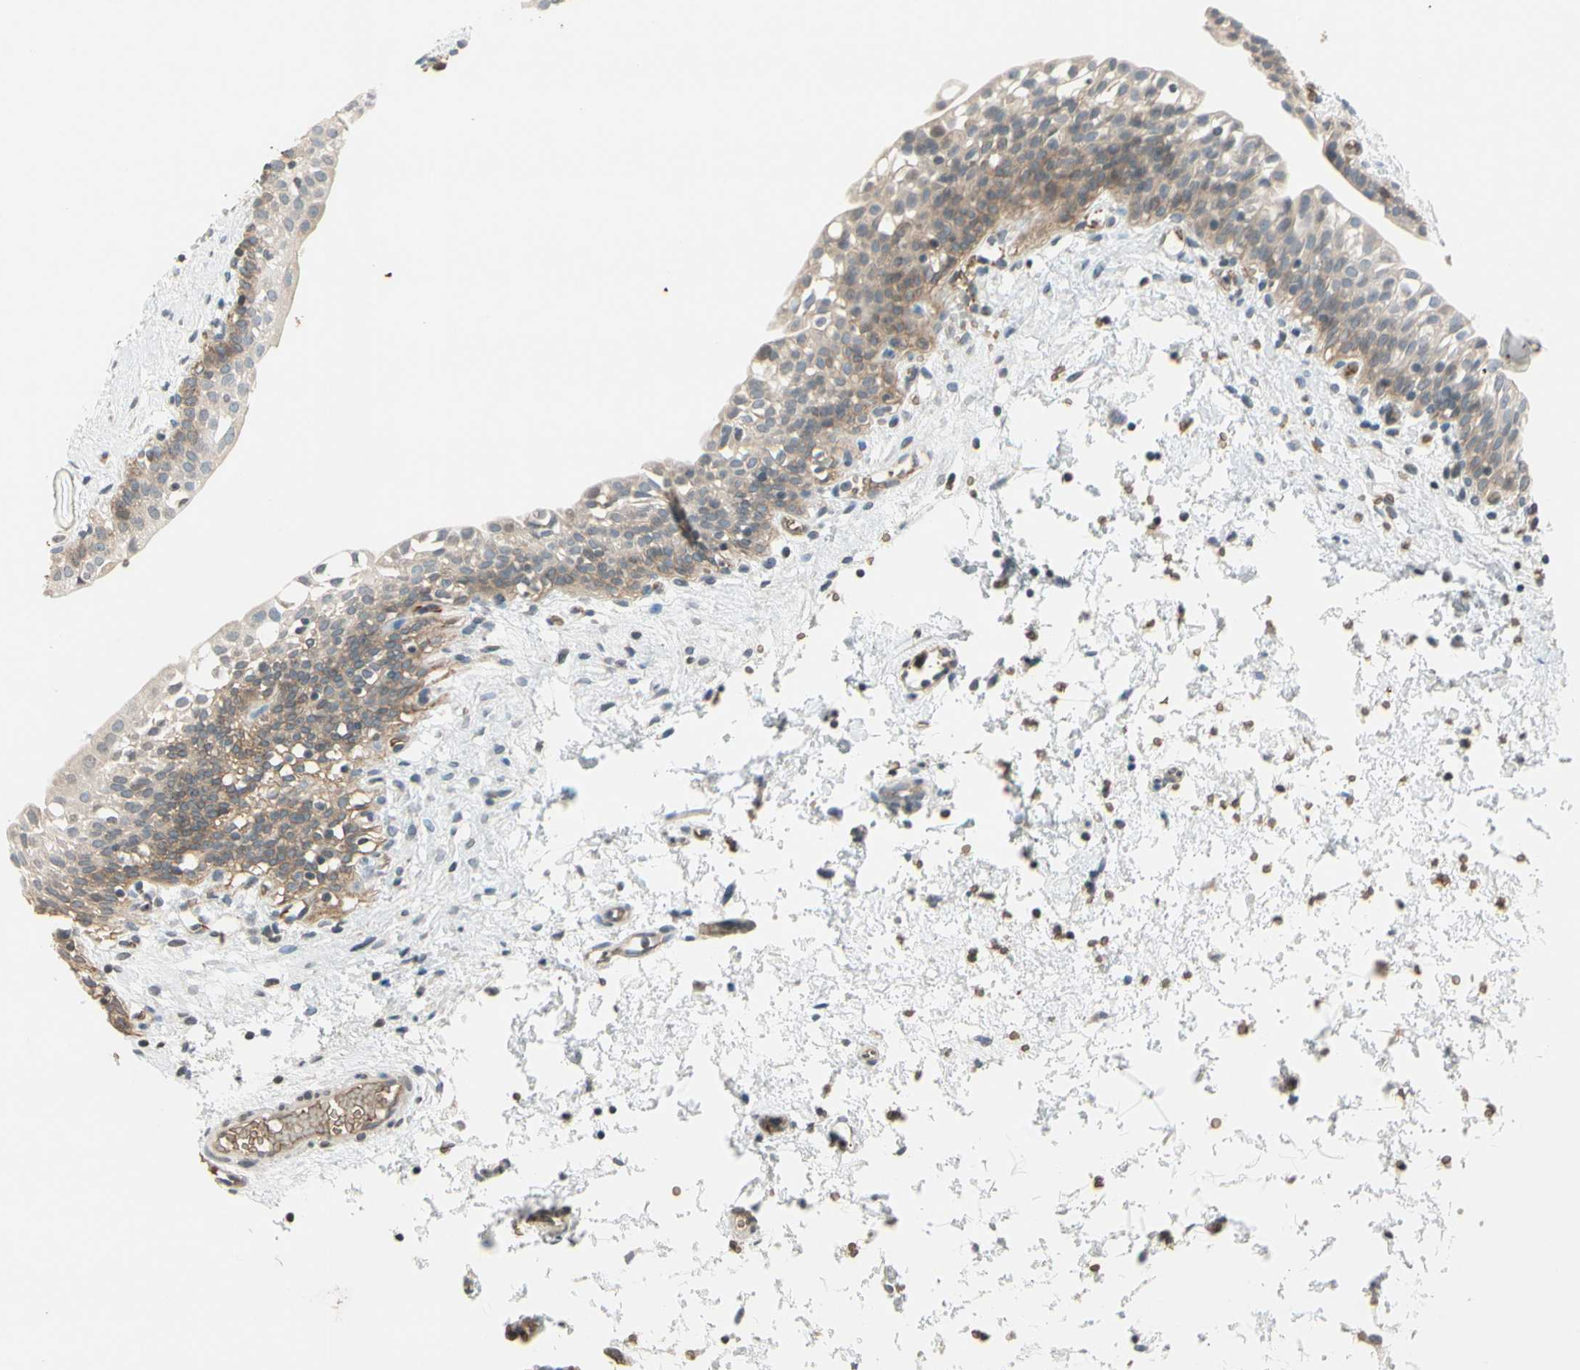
{"staining": {"intensity": "weak", "quantity": ">75%", "location": "cytoplasmic/membranous"}, "tissue": "urinary bladder", "cell_type": "Urothelial cells", "image_type": "normal", "snomed": [{"axis": "morphology", "description": "Normal tissue, NOS"}, {"axis": "topography", "description": "Urinary bladder"}], "caption": "A high-resolution photomicrograph shows IHC staining of normal urinary bladder, which demonstrates weak cytoplasmic/membranous positivity in about >75% of urothelial cells.", "gene": "GYPC", "patient": {"sex": "male", "age": 55}}